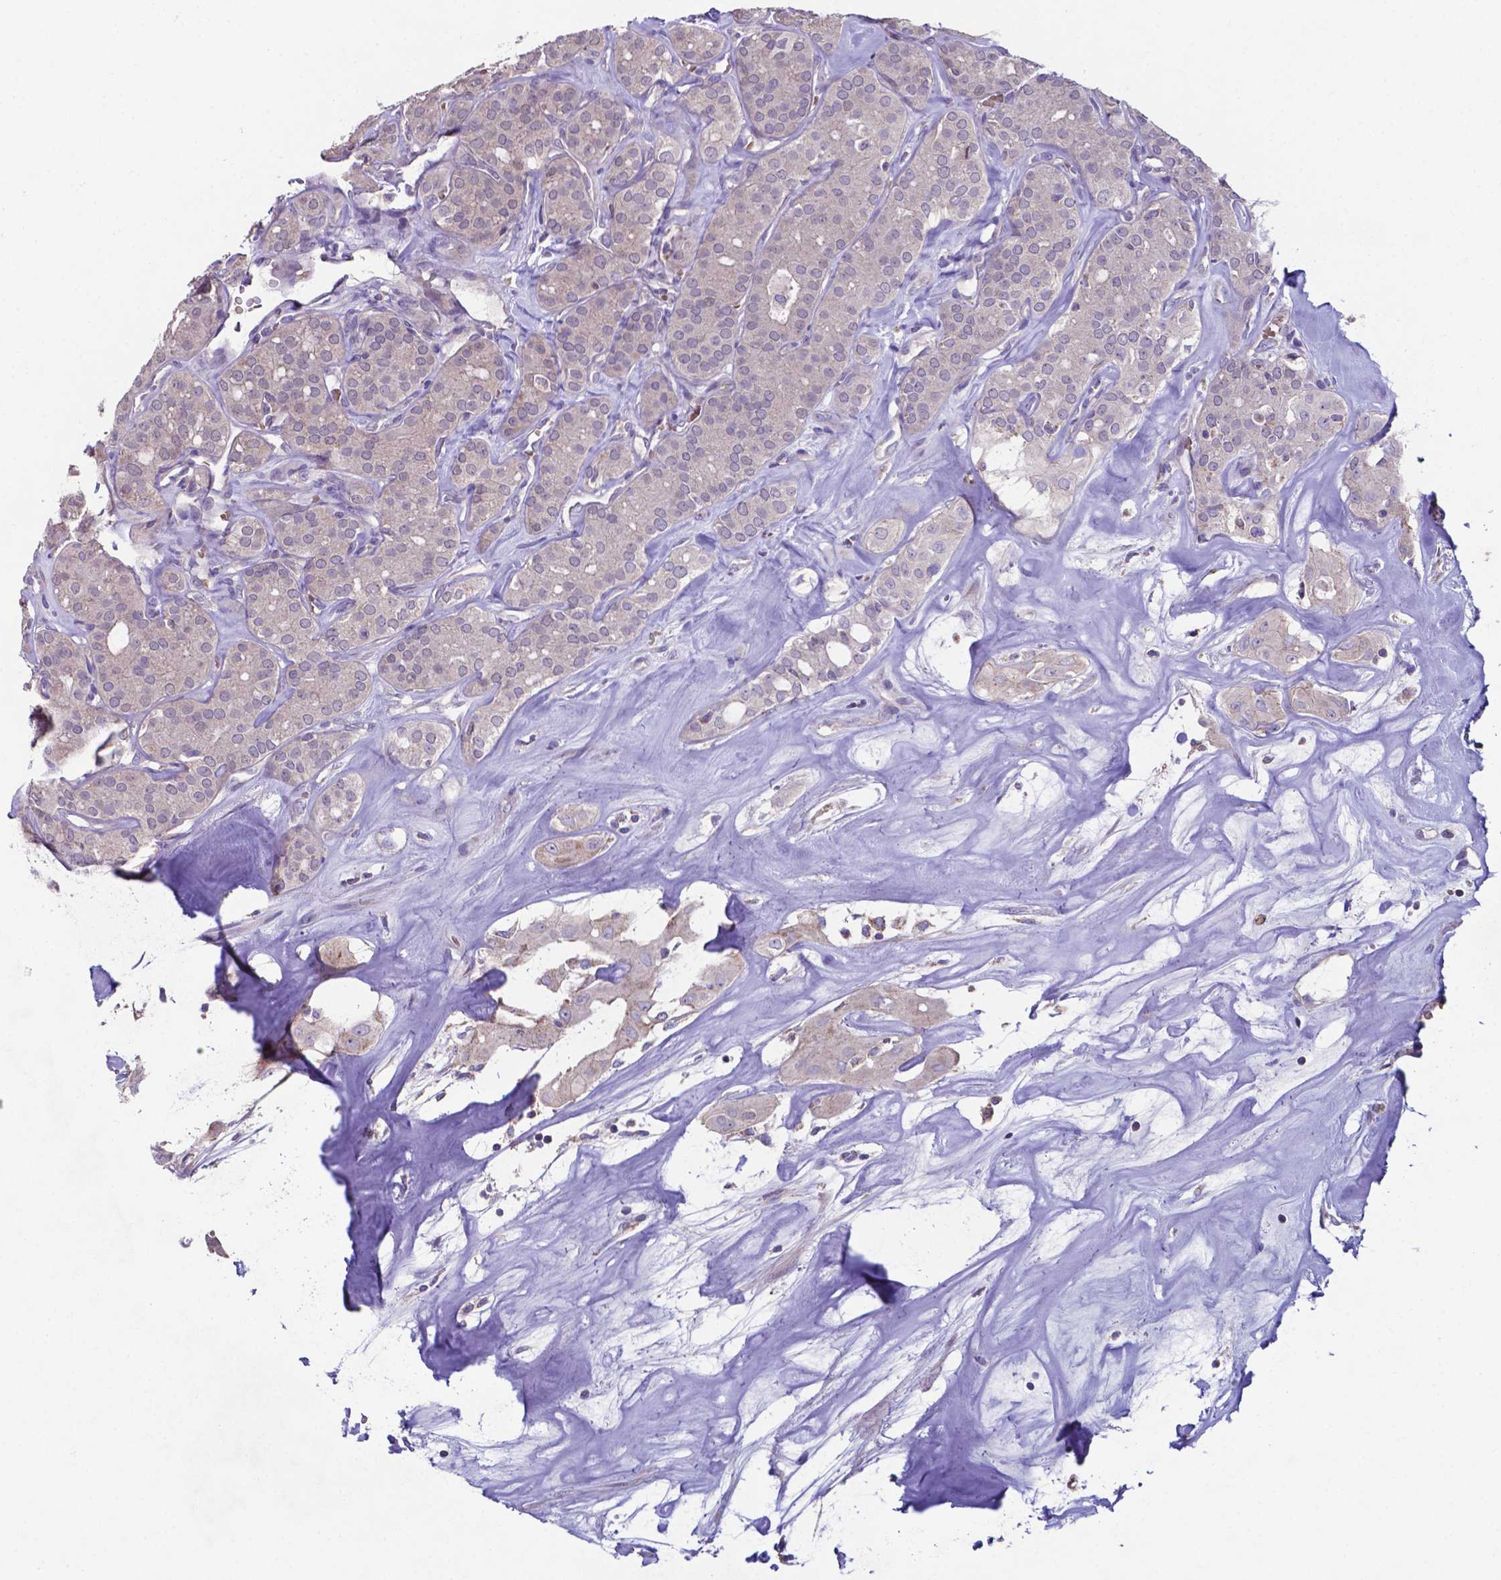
{"staining": {"intensity": "negative", "quantity": "none", "location": "none"}, "tissue": "thyroid cancer", "cell_type": "Tumor cells", "image_type": "cancer", "snomed": [{"axis": "morphology", "description": "Follicular adenoma carcinoma, NOS"}, {"axis": "topography", "description": "Thyroid gland"}], "caption": "Human thyroid follicular adenoma carcinoma stained for a protein using immunohistochemistry demonstrates no staining in tumor cells.", "gene": "TYRO3", "patient": {"sex": "male", "age": 75}}